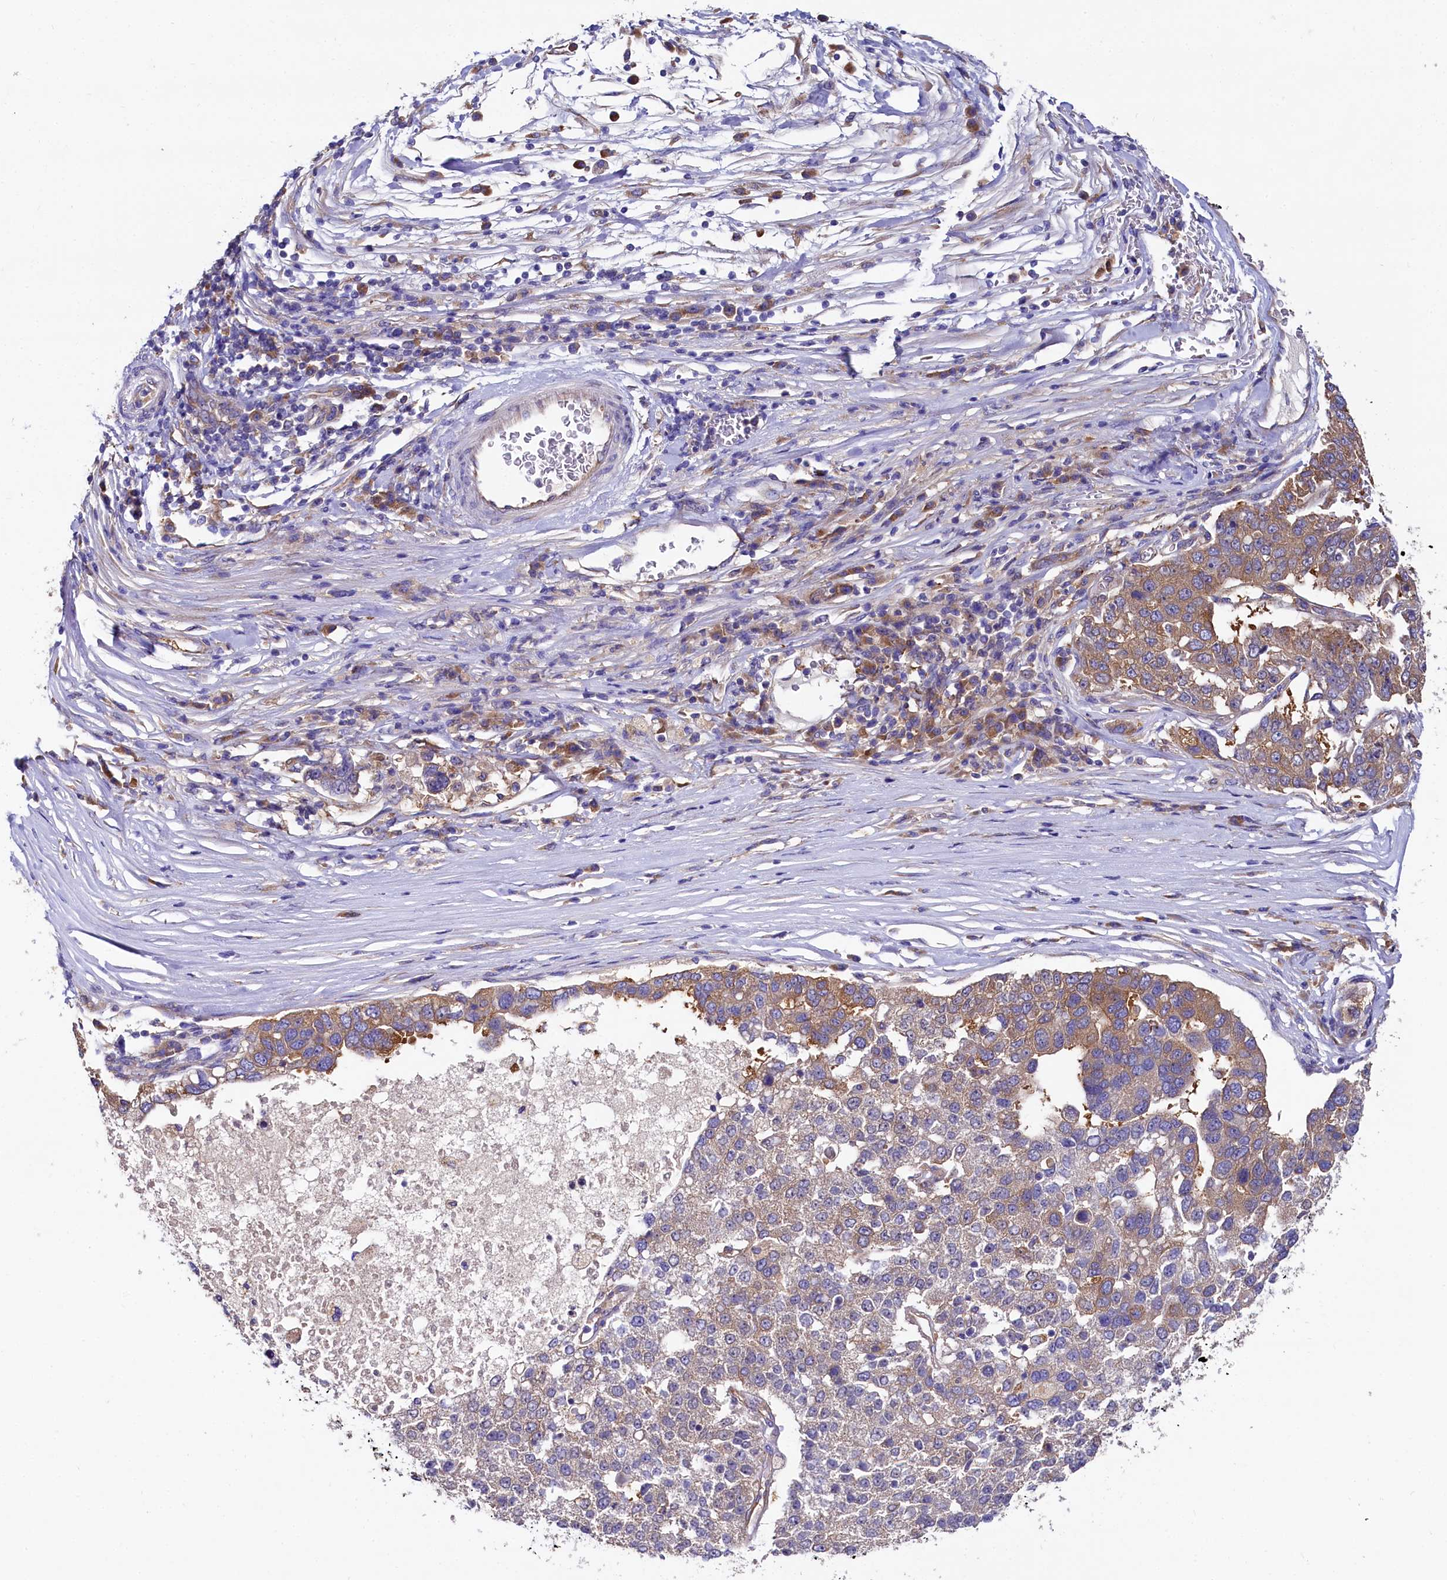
{"staining": {"intensity": "moderate", "quantity": "25%-75%", "location": "cytoplasmic/membranous"}, "tissue": "pancreatic cancer", "cell_type": "Tumor cells", "image_type": "cancer", "snomed": [{"axis": "morphology", "description": "Adenocarcinoma, NOS"}, {"axis": "topography", "description": "Pancreas"}], "caption": "The immunohistochemical stain labels moderate cytoplasmic/membranous expression in tumor cells of pancreatic adenocarcinoma tissue. (IHC, brightfield microscopy, high magnification).", "gene": "QARS1", "patient": {"sex": "female", "age": 61}}